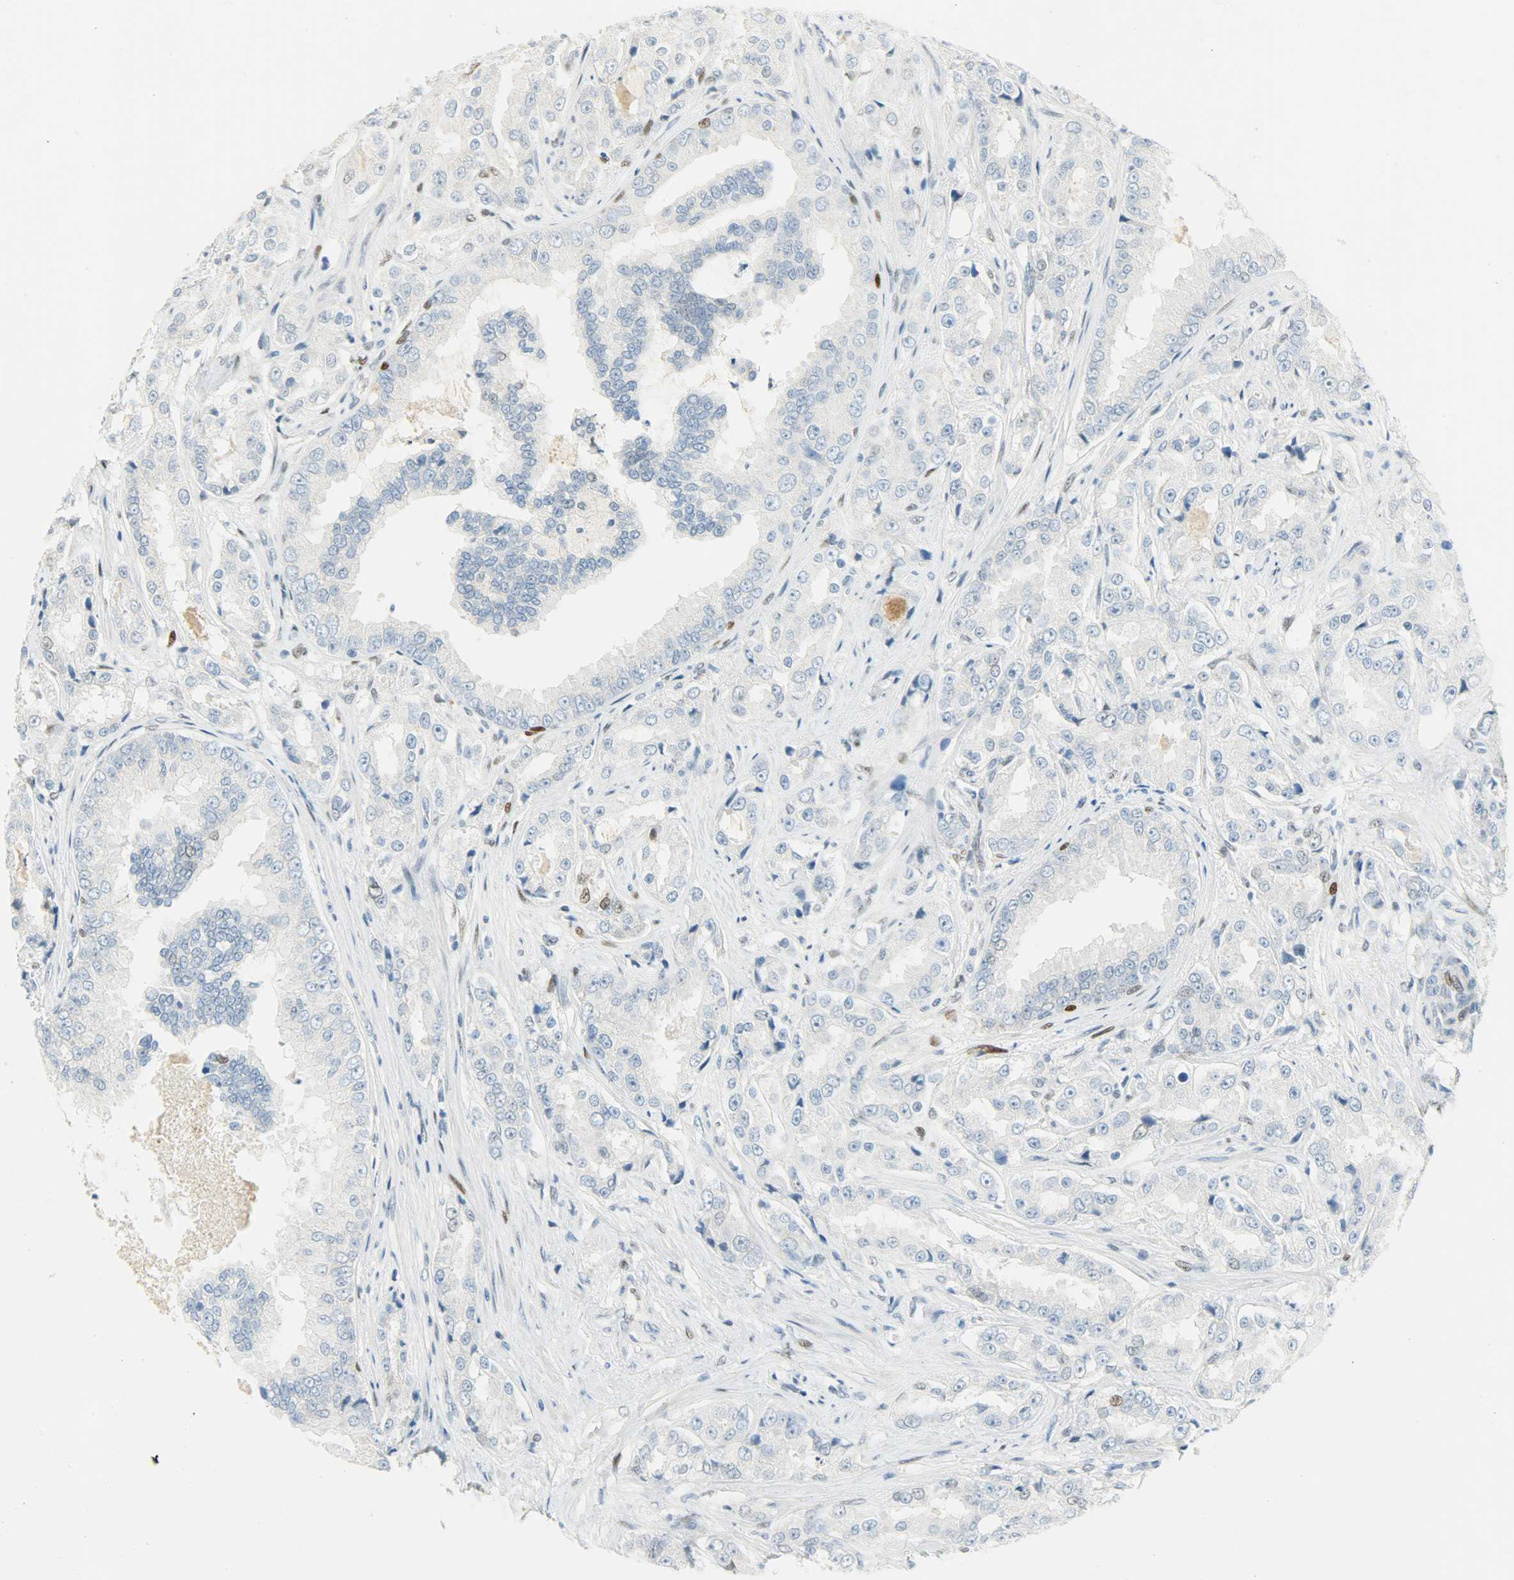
{"staining": {"intensity": "negative", "quantity": "none", "location": "none"}, "tissue": "prostate cancer", "cell_type": "Tumor cells", "image_type": "cancer", "snomed": [{"axis": "morphology", "description": "Adenocarcinoma, High grade"}, {"axis": "topography", "description": "Prostate"}], "caption": "This is a micrograph of immunohistochemistry staining of prostate cancer (adenocarcinoma (high-grade)), which shows no staining in tumor cells. (Brightfield microscopy of DAB (3,3'-diaminobenzidine) immunohistochemistry at high magnification).", "gene": "JUNB", "patient": {"sex": "male", "age": 73}}